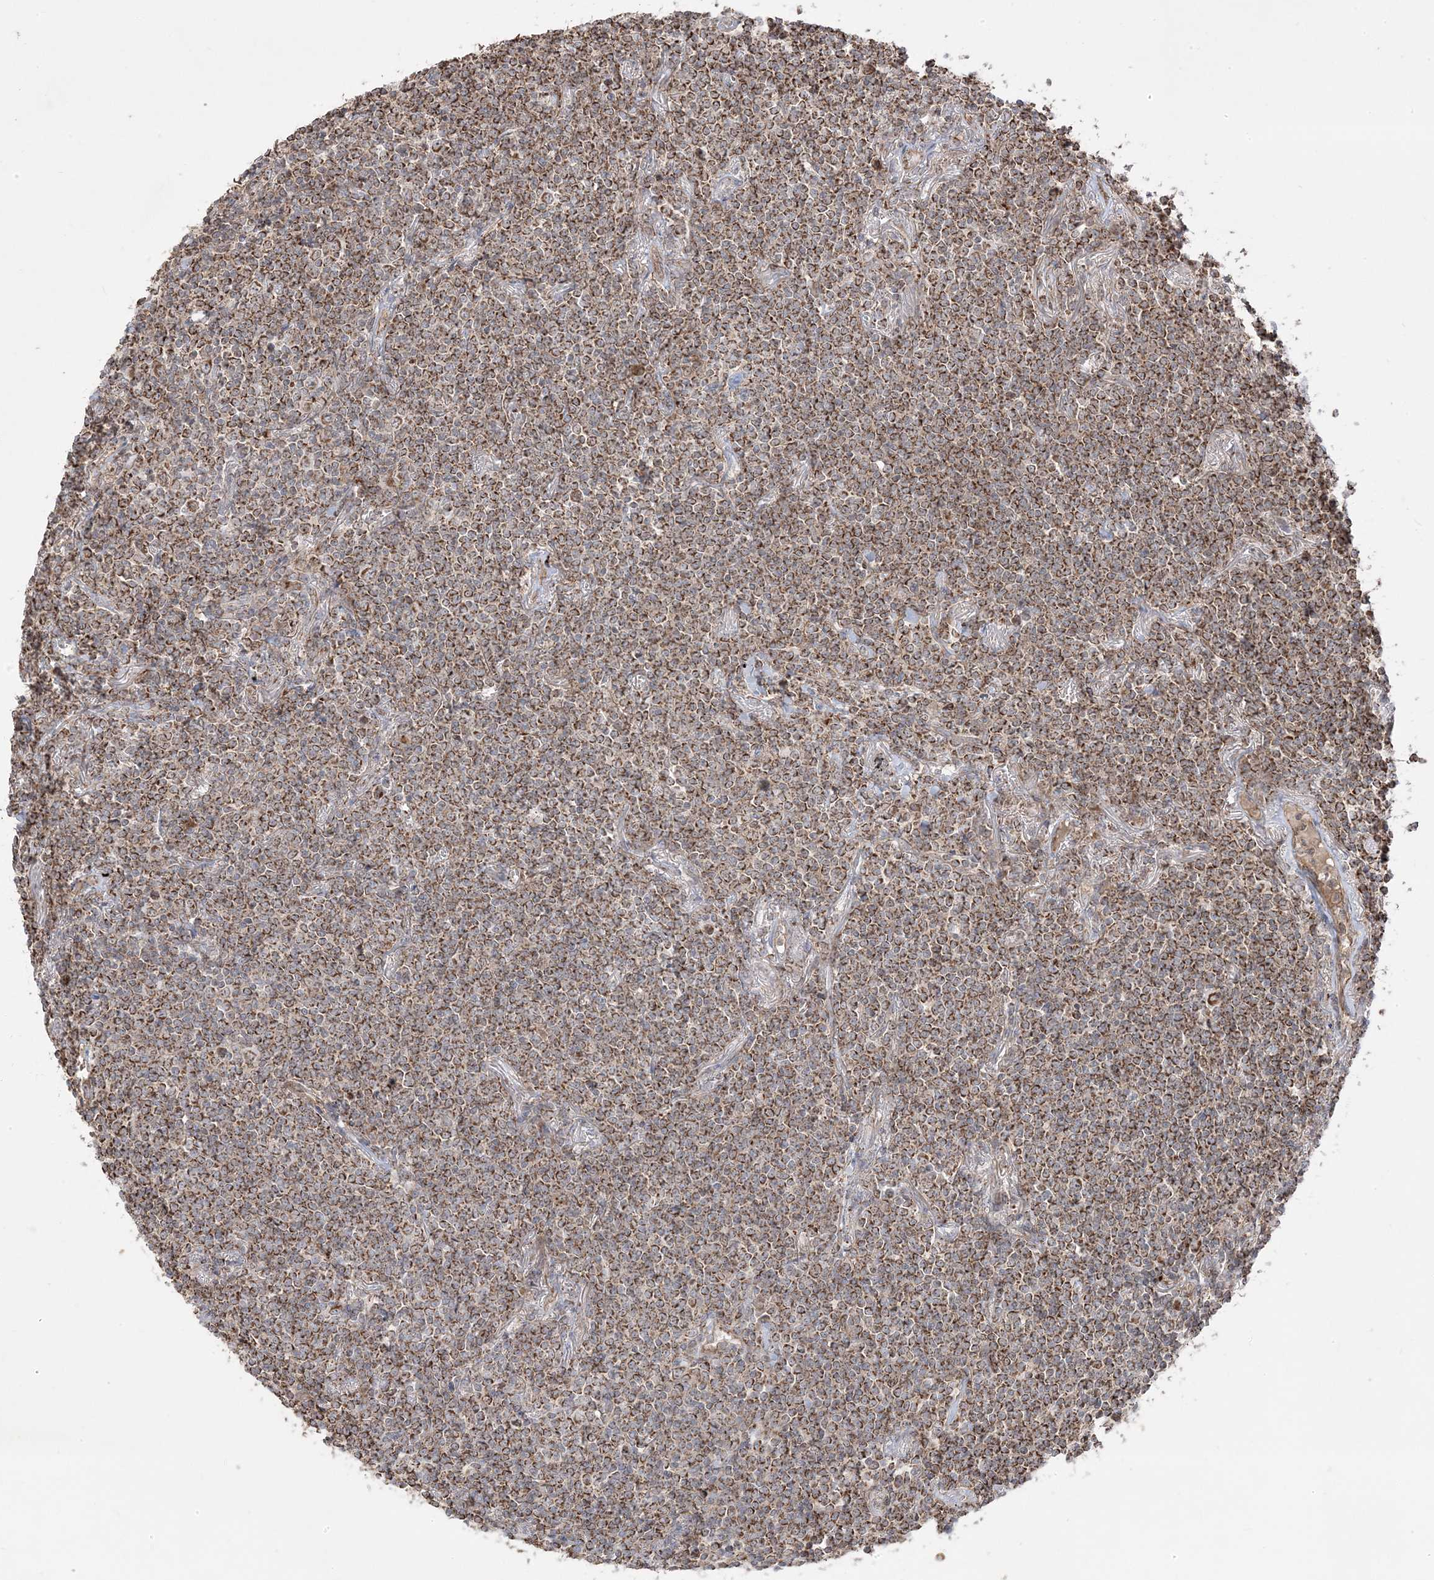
{"staining": {"intensity": "moderate", "quantity": ">75%", "location": "cytoplasmic/membranous"}, "tissue": "lymphoma", "cell_type": "Tumor cells", "image_type": "cancer", "snomed": [{"axis": "morphology", "description": "Malignant lymphoma, non-Hodgkin's type, Low grade"}, {"axis": "topography", "description": "Lung"}], "caption": "This is a photomicrograph of immunohistochemistry staining of low-grade malignant lymphoma, non-Hodgkin's type, which shows moderate positivity in the cytoplasmic/membranous of tumor cells.", "gene": "CLUAP1", "patient": {"sex": "female", "age": 71}}